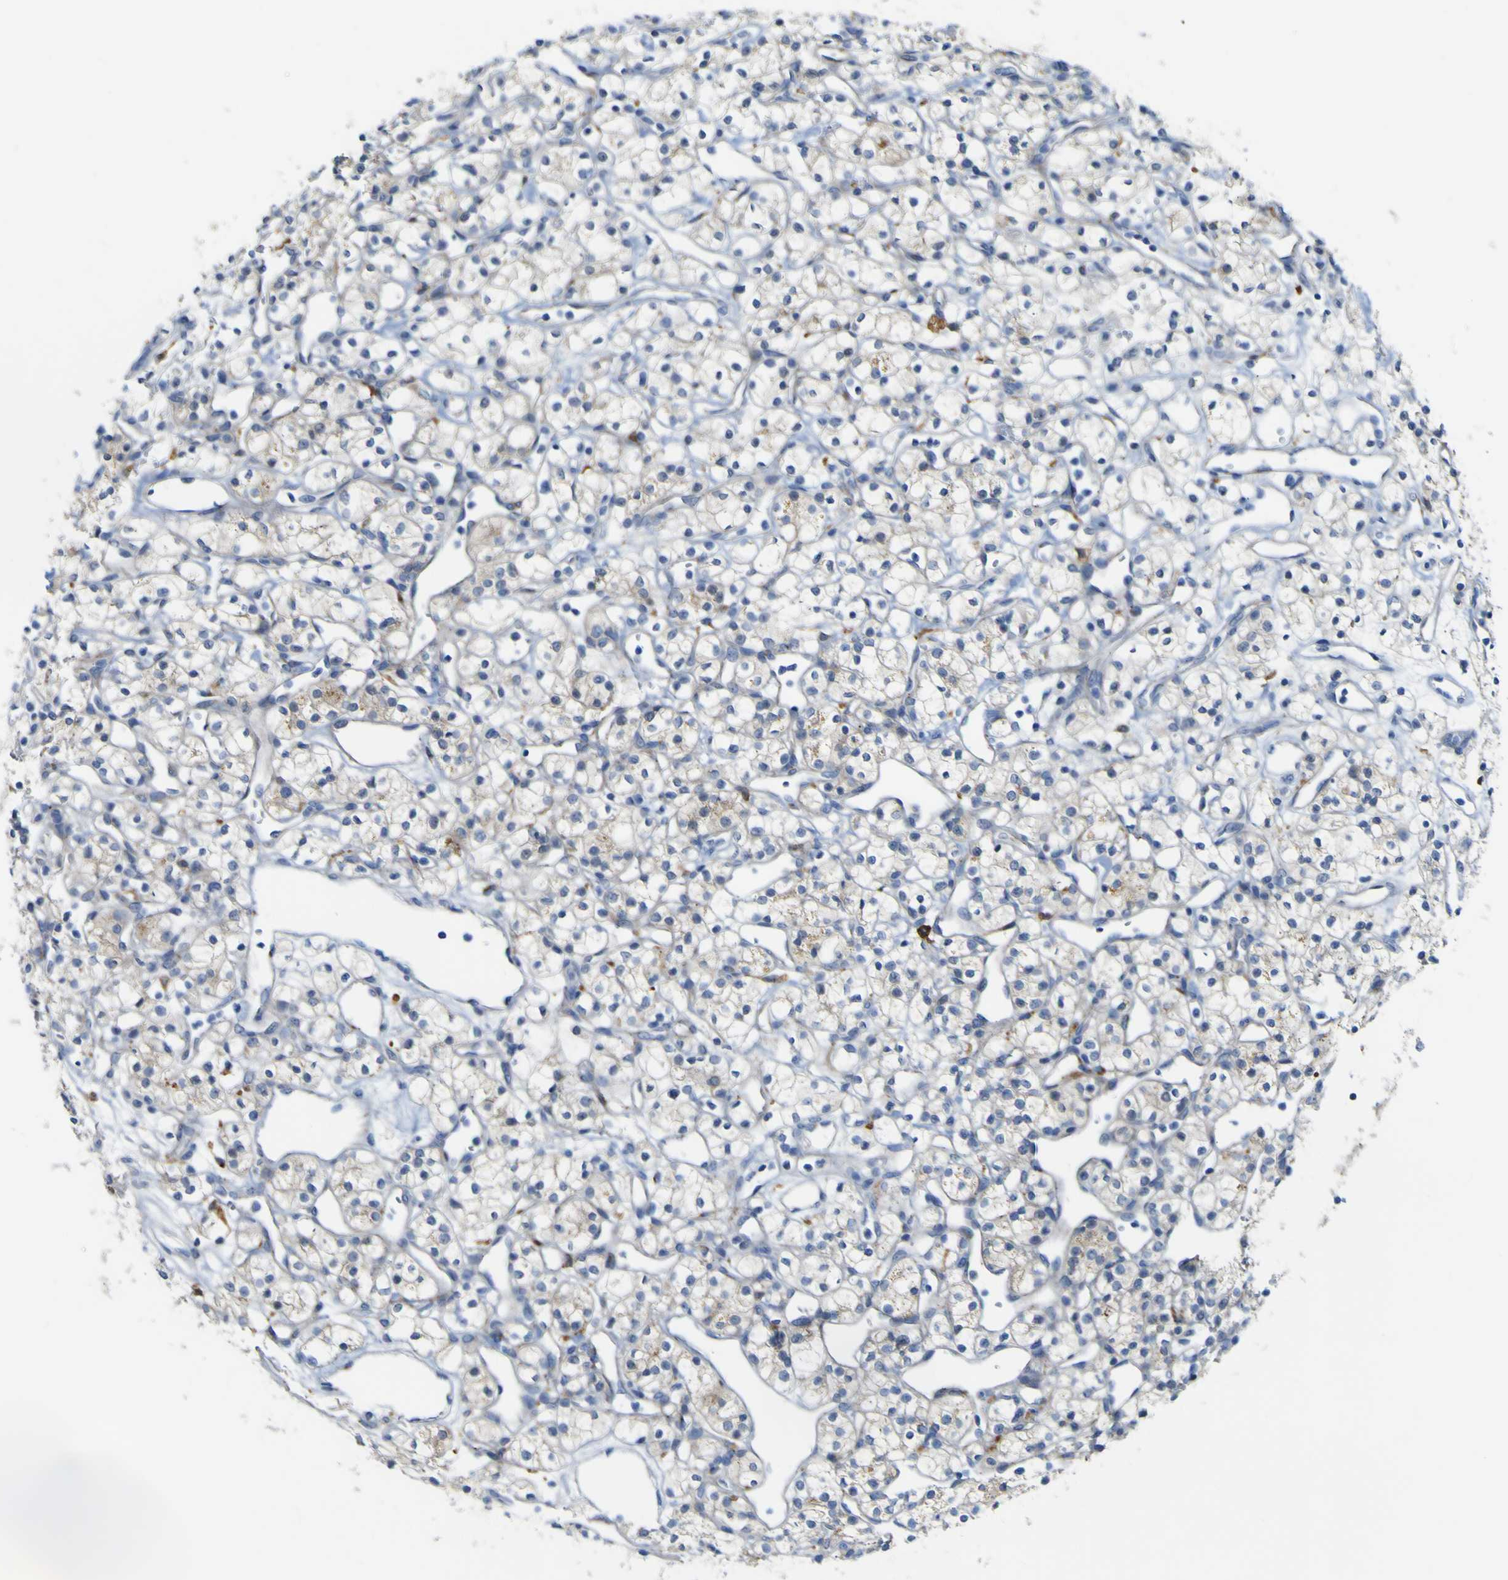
{"staining": {"intensity": "weak", "quantity": "25%-75%", "location": "cytoplasmic/membranous"}, "tissue": "renal cancer", "cell_type": "Tumor cells", "image_type": "cancer", "snomed": [{"axis": "morphology", "description": "Adenocarcinoma, NOS"}, {"axis": "topography", "description": "Kidney"}], "caption": "Brown immunohistochemical staining in adenocarcinoma (renal) displays weak cytoplasmic/membranous staining in about 25%-75% of tumor cells.", "gene": "PTPRF", "patient": {"sex": "female", "age": 60}}